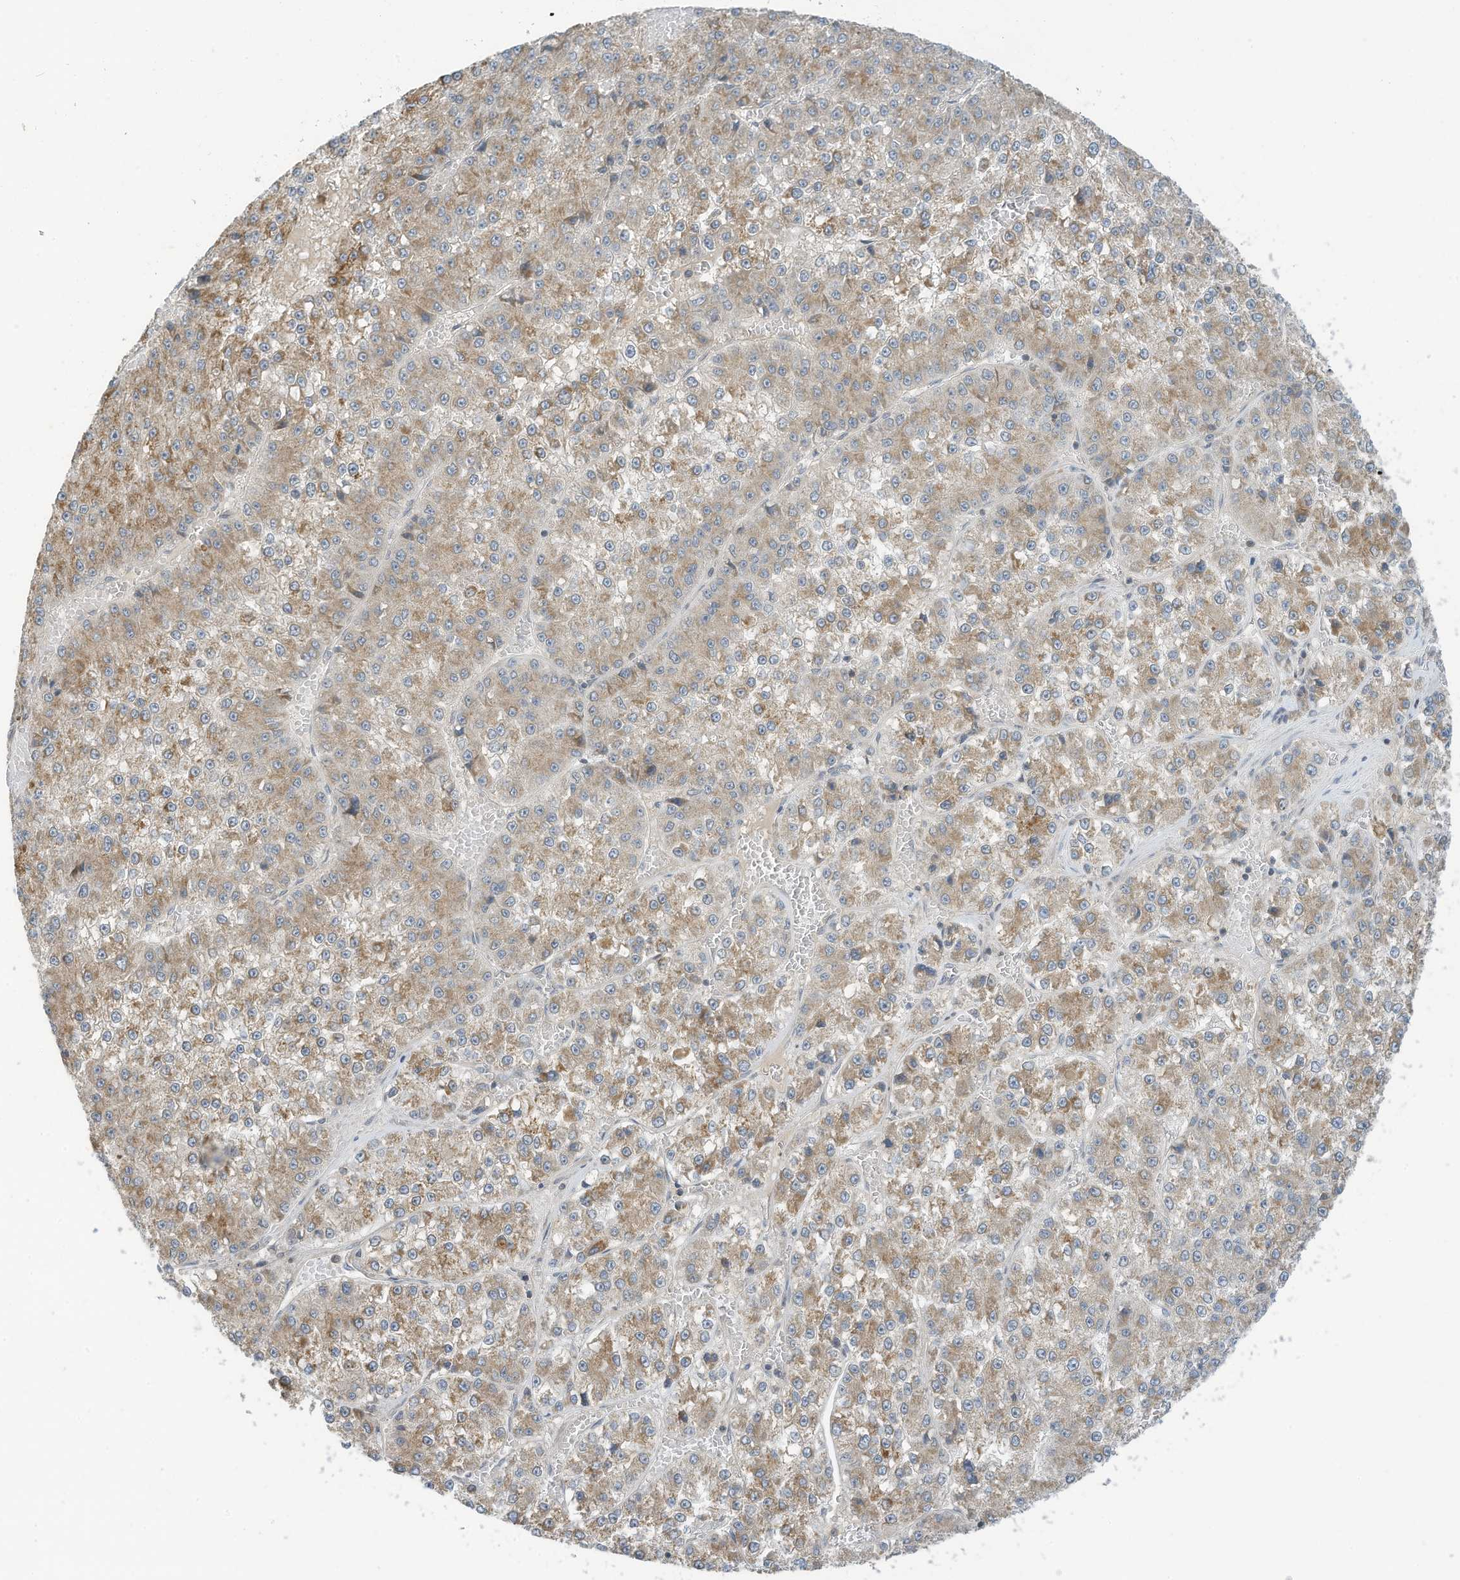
{"staining": {"intensity": "moderate", "quantity": ">75%", "location": "cytoplasmic/membranous"}, "tissue": "liver cancer", "cell_type": "Tumor cells", "image_type": "cancer", "snomed": [{"axis": "morphology", "description": "Carcinoma, Hepatocellular, NOS"}, {"axis": "topography", "description": "Liver"}], "caption": "Liver cancer (hepatocellular carcinoma) stained with a brown dye shows moderate cytoplasmic/membranous positive expression in approximately >75% of tumor cells.", "gene": "SCGB1D2", "patient": {"sex": "female", "age": 73}}